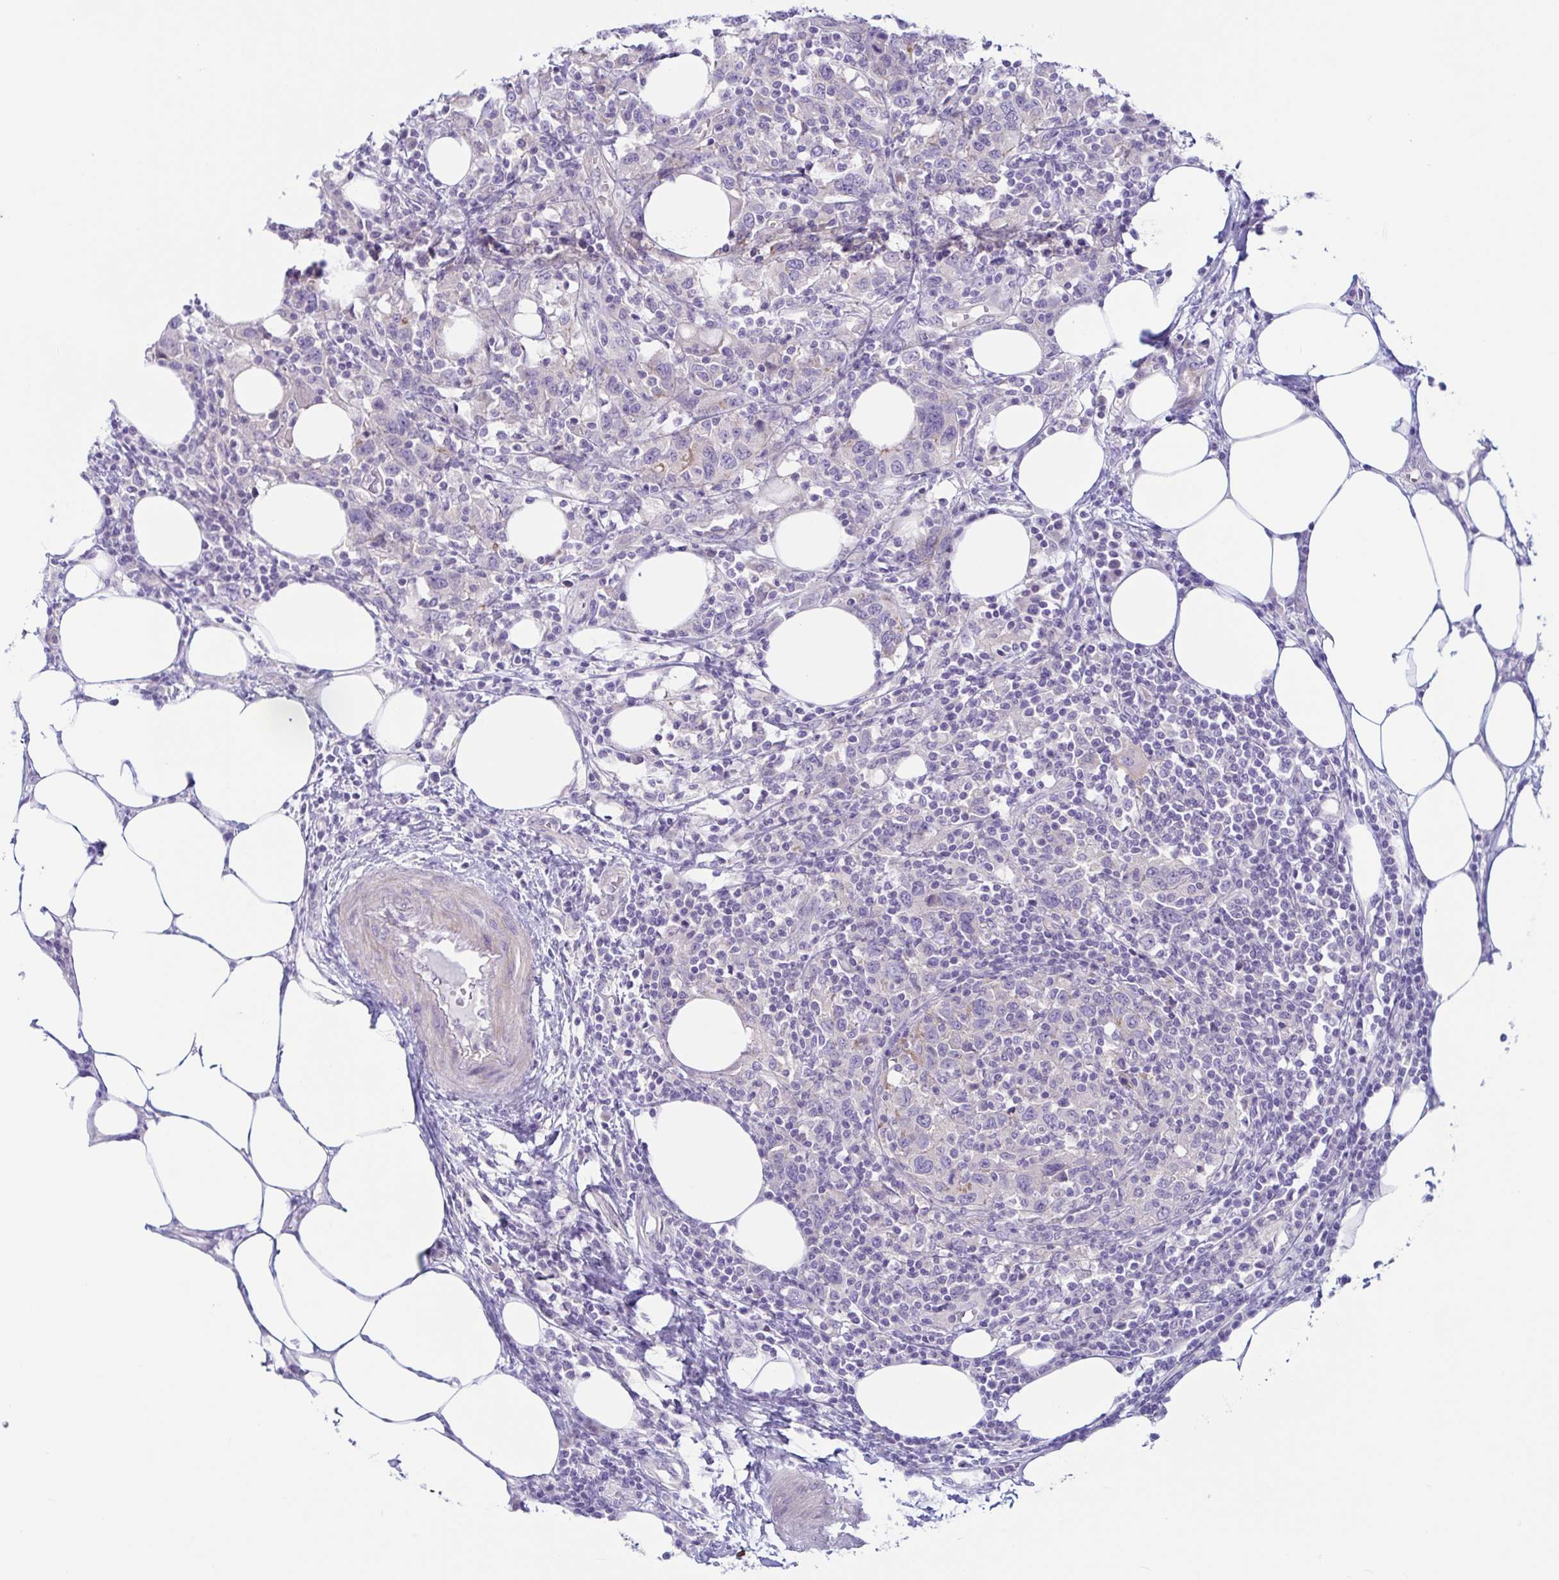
{"staining": {"intensity": "weak", "quantity": "<25%", "location": "cytoplasmic/membranous"}, "tissue": "urothelial cancer", "cell_type": "Tumor cells", "image_type": "cancer", "snomed": [{"axis": "morphology", "description": "Urothelial carcinoma, High grade"}, {"axis": "topography", "description": "Urinary bladder"}], "caption": "Human high-grade urothelial carcinoma stained for a protein using IHC reveals no staining in tumor cells.", "gene": "TNNI2", "patient": {"sex": "male", "age": 61}}